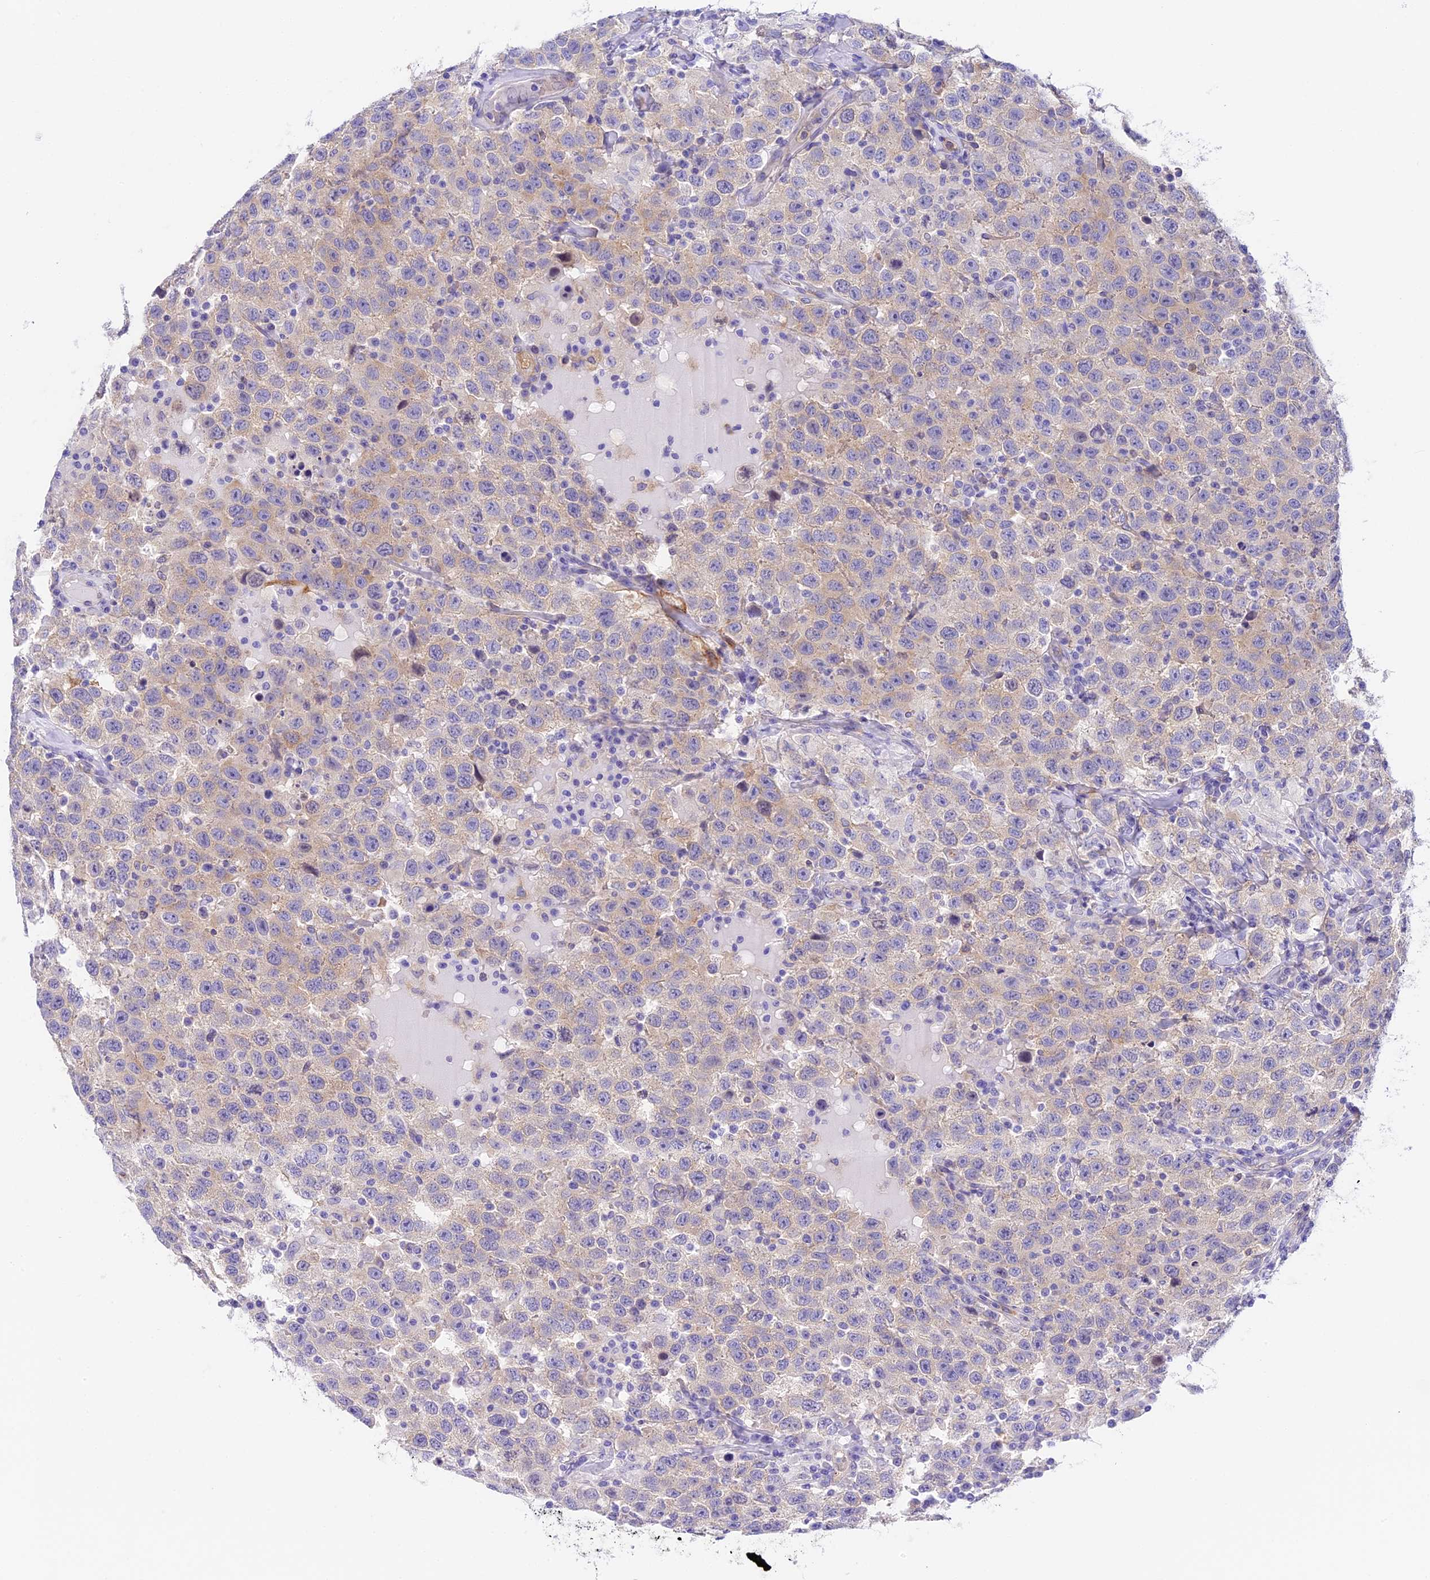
{"staining": {"intensity": "weak", "quantity": "<25%", "location": "cytoplasmic/membranous"}, "tissue": "testis cancer", "cell_type": "Tumor cells", "image_type": "cancer", "snomed": [{"axis": "morphology", "description": "Seminoma, NOS"}, {"axis": "topography", "description": "Testis"}], "caption": "Immunohistochemistry of testis cancer (seminoma) exhibits no positivity in tumor cells.", "gene": "HOMER3", "patient": {"sex": "male", "age": 41}}